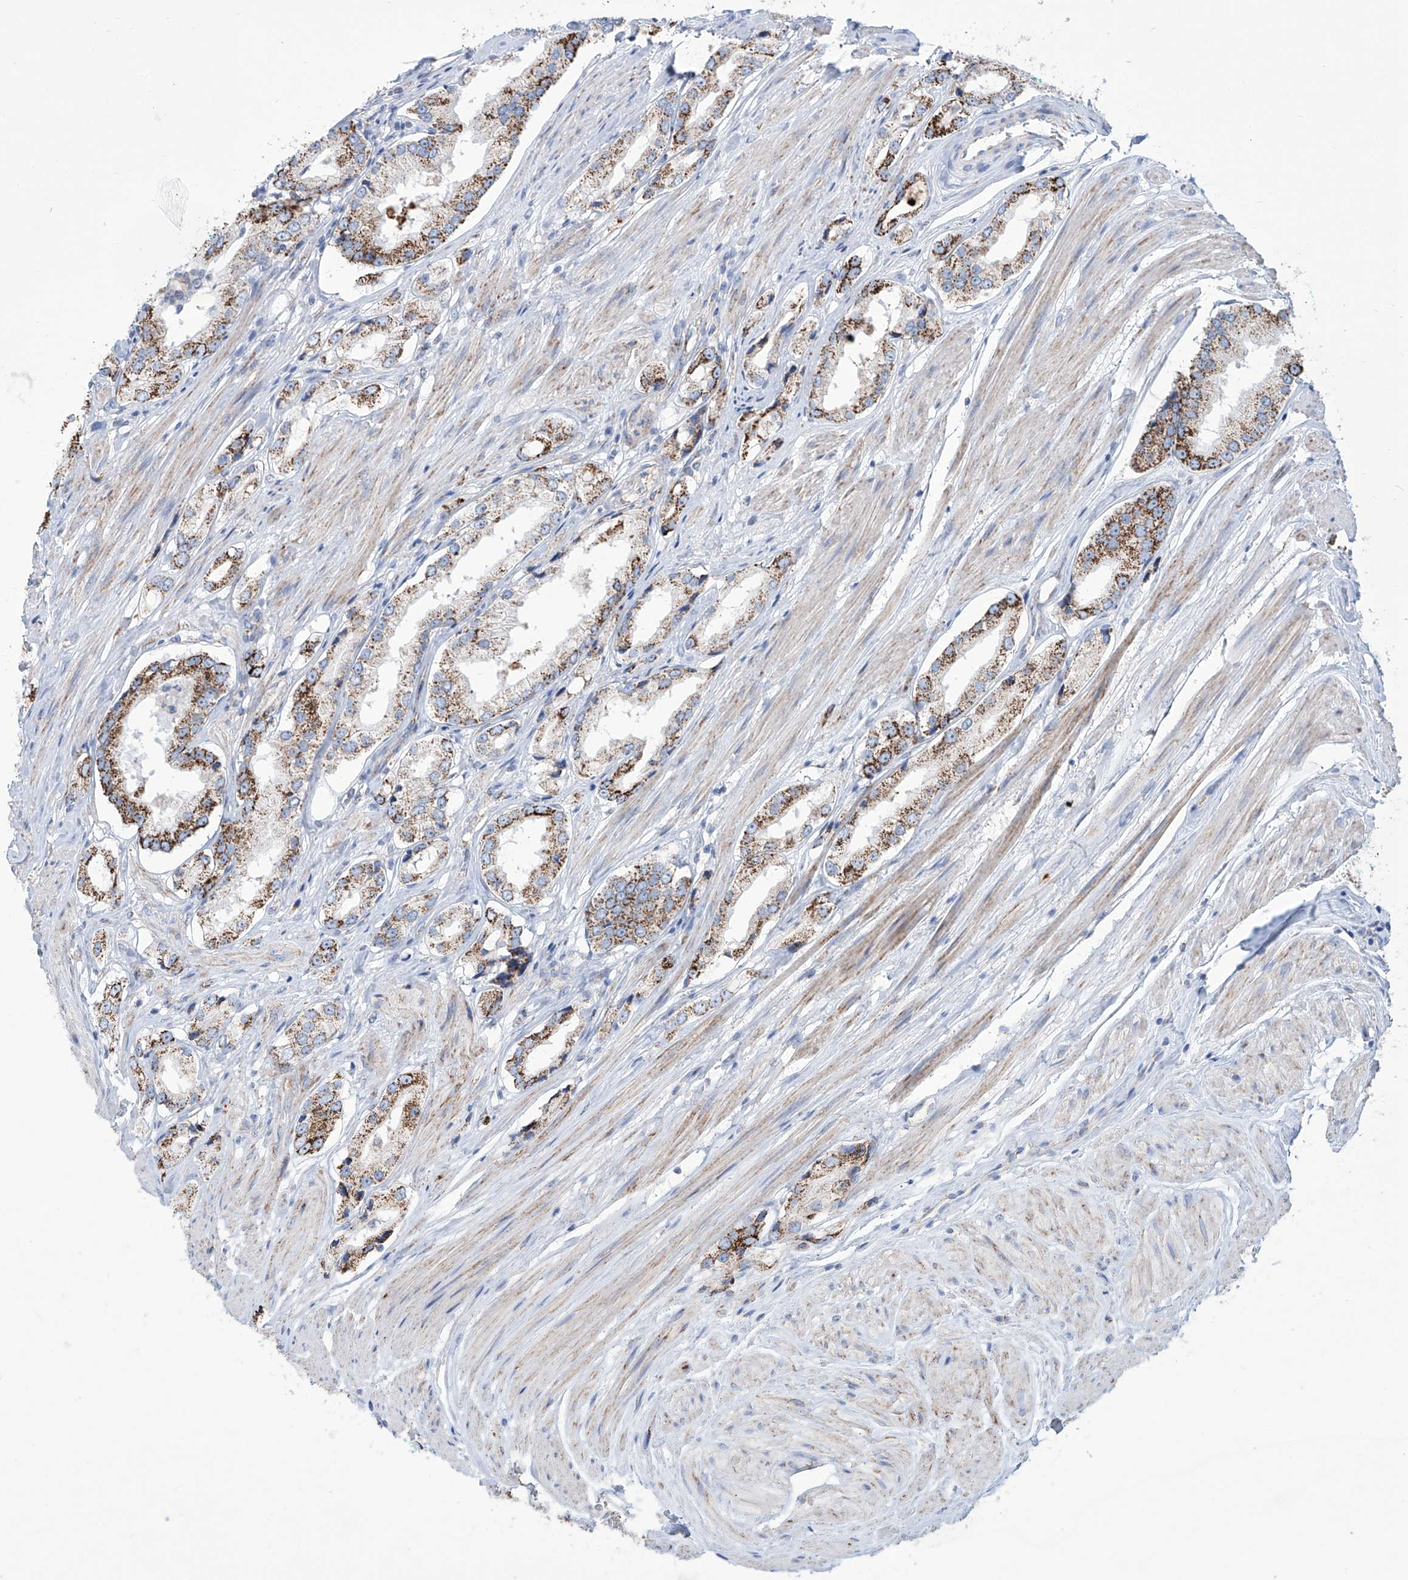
{"staining": {"intensity": "strong", "quantity": ">75%", "location": "cytoplasmic/membranous"}, "tissue": "prostate cancer", "cell_type": "Tumor cells", "image_type": "cancer", "snomed": [{"axis": "morphology", "description": "Adenocarcinoma, Low grade"}, {"axis": "topography", "description": "Prostate"}], "caption": "This micrograph reveals immunohistochemistry (IHC) staining of human prostate adenocarcinoma (low-grade), with high strong cytoplasmic/membranous expression in approximately >75% of tumor cells.", "gene": "ALDH6A1", "patient": {"sex": "male", "age": 54}}